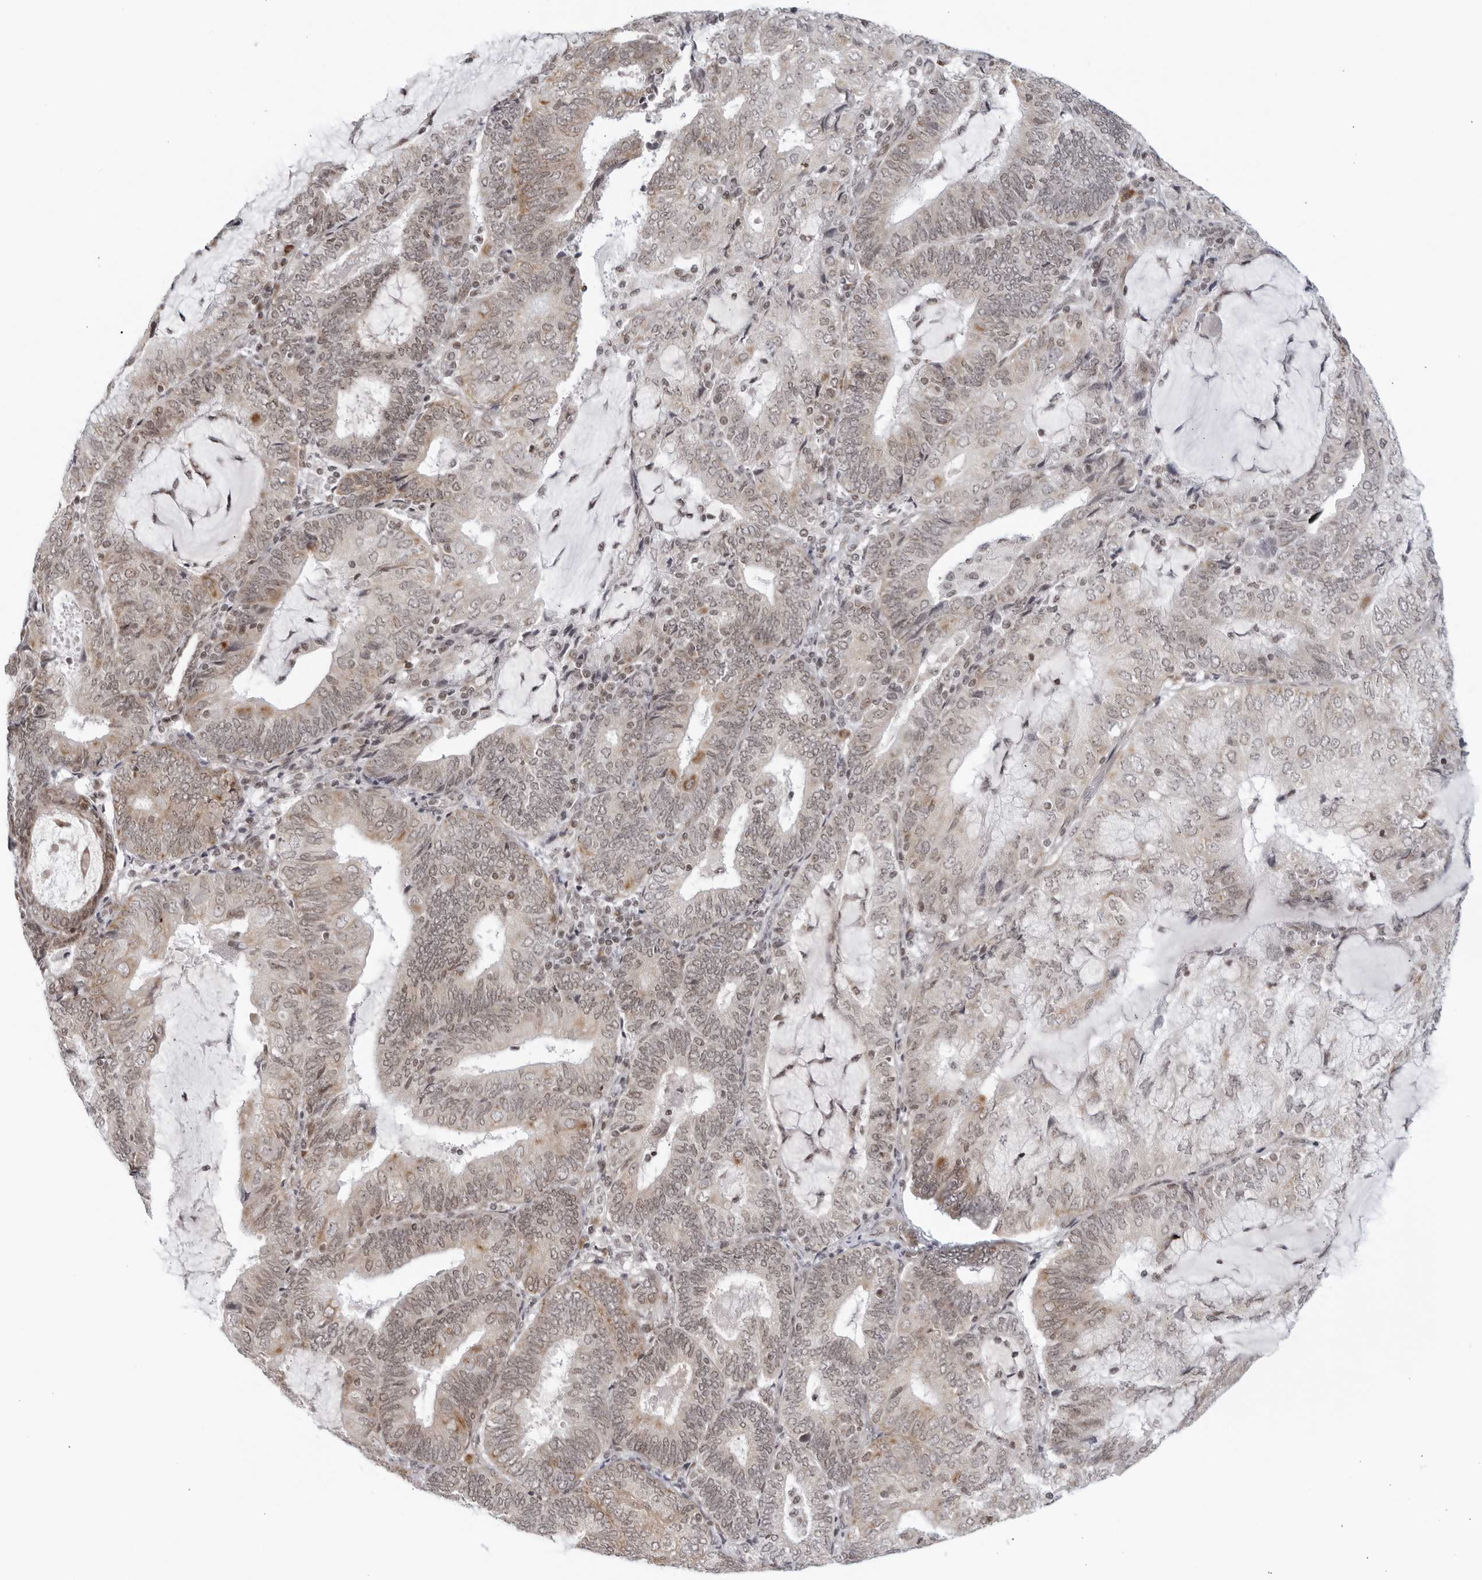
{"staining": {"intensity": "weak", "quantity": "<25%", "location": "cytoplasmic/membranous"}, "tissue": "endometrial cancer", "cell_type": "Tumor cells", "image_type": "cancer", "snomed": [{"axis": "morphology", "description": "Adenocarcinoma, NOS"}, {"axis": "topography", "description": "Endometrium"}], "caption": "There is no significant expression in tumor cells of endometrial cancer.", "gene": "RAB11FIP3", "patient": {"sex": "female", "age": 81}}